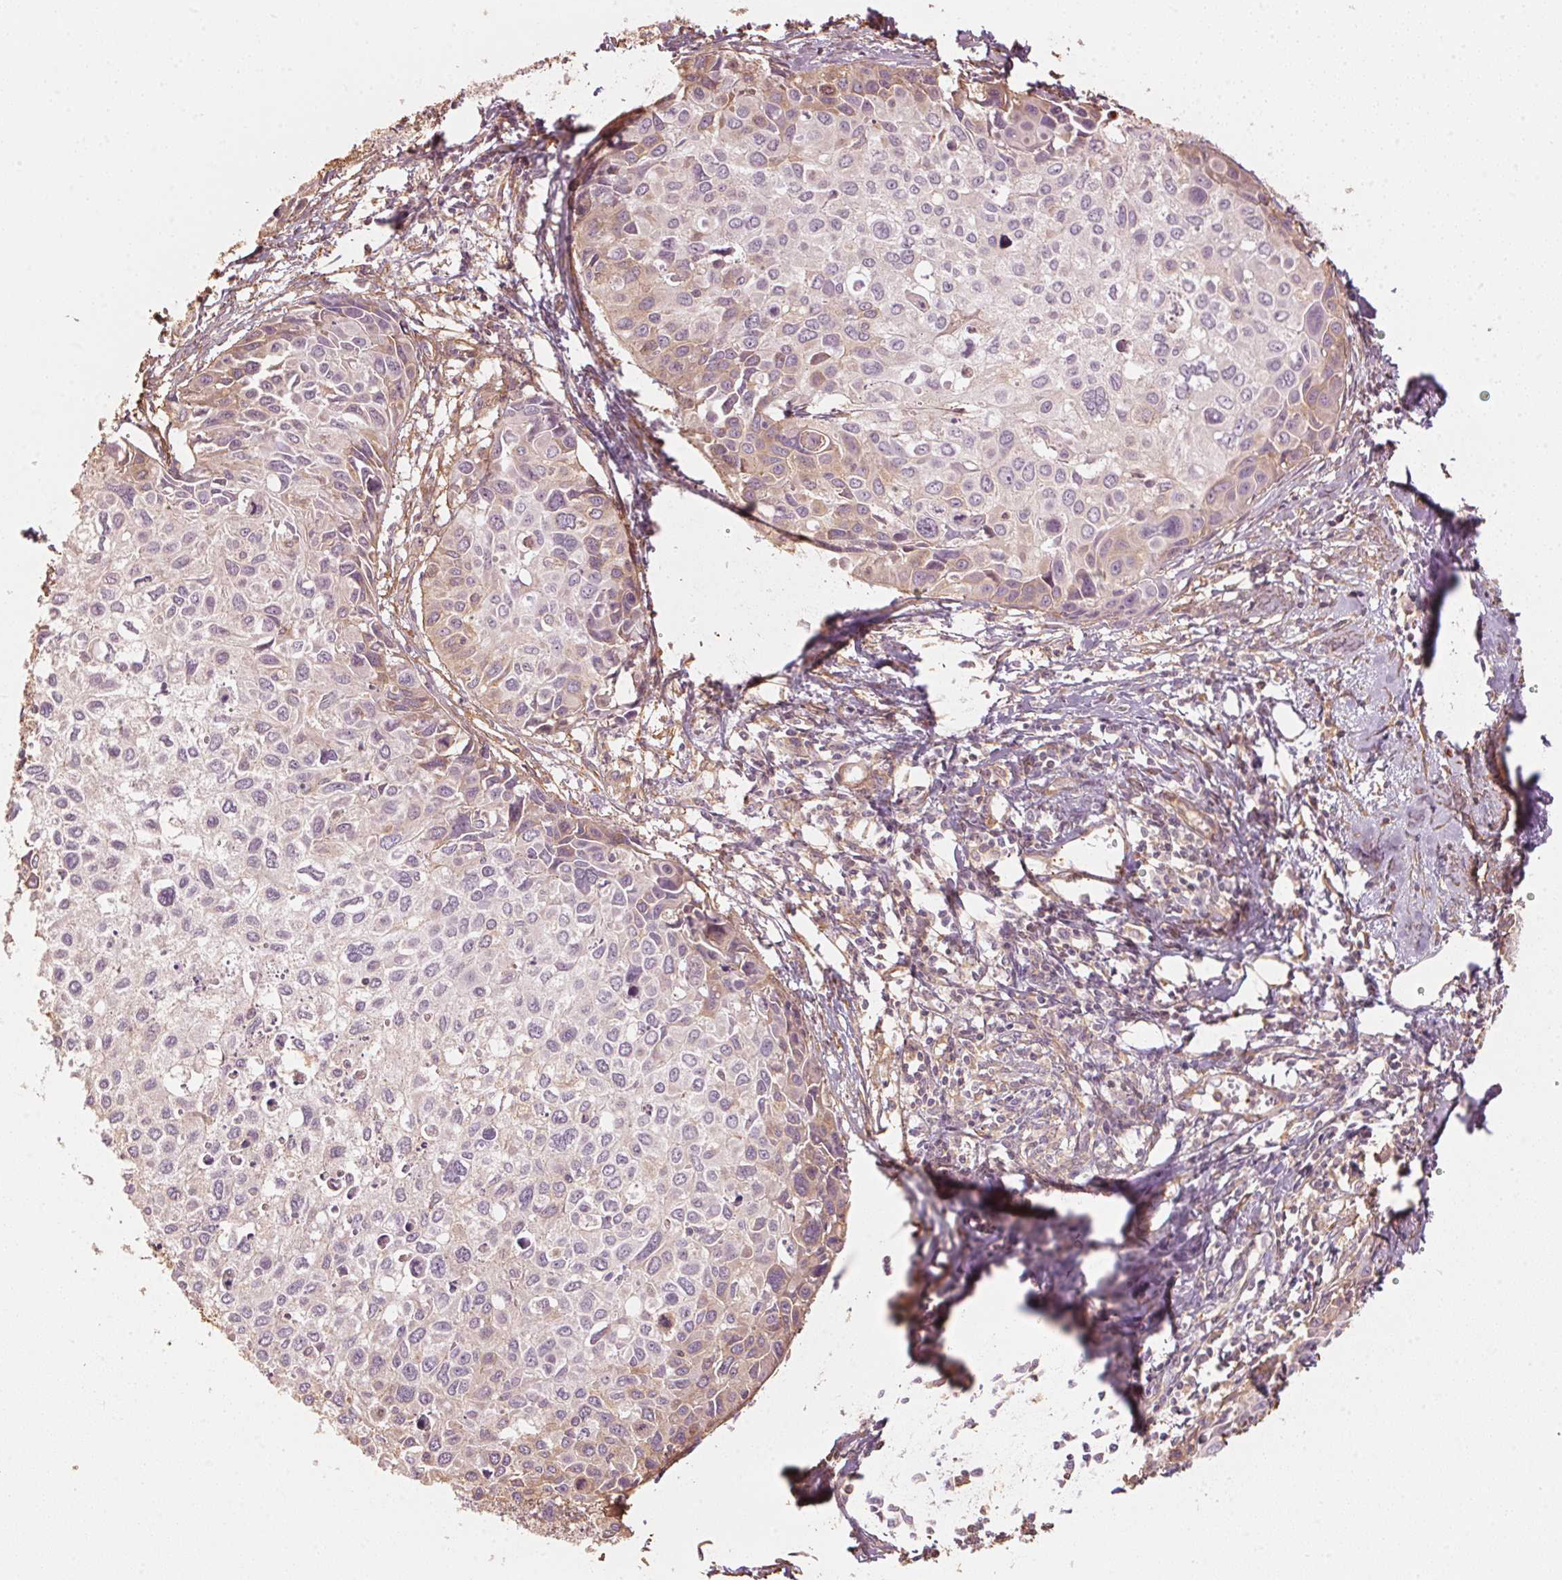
{"staining": {"intensity": "weak", "quantity": "25%-75%", "location": "cytoplasmic/membranous"}, "tissue": "cervical cancer", "cell_type": "Tumor cells", "image_type": "cancer", "snomed": [{"axis": "morphology", "description": "Squamous cell carcinoma, NOS"}, {"axis": "topography", "description": "Cervix"}], "caption": "Protein expression analysis of cervical squamous cell carcinoma demonstrates weak cytoplasmic/membranous expression in approximately 25%-75% of tumor cells.", "gene": "QDPR", "patient": {"sex": "female", "age": 50}}